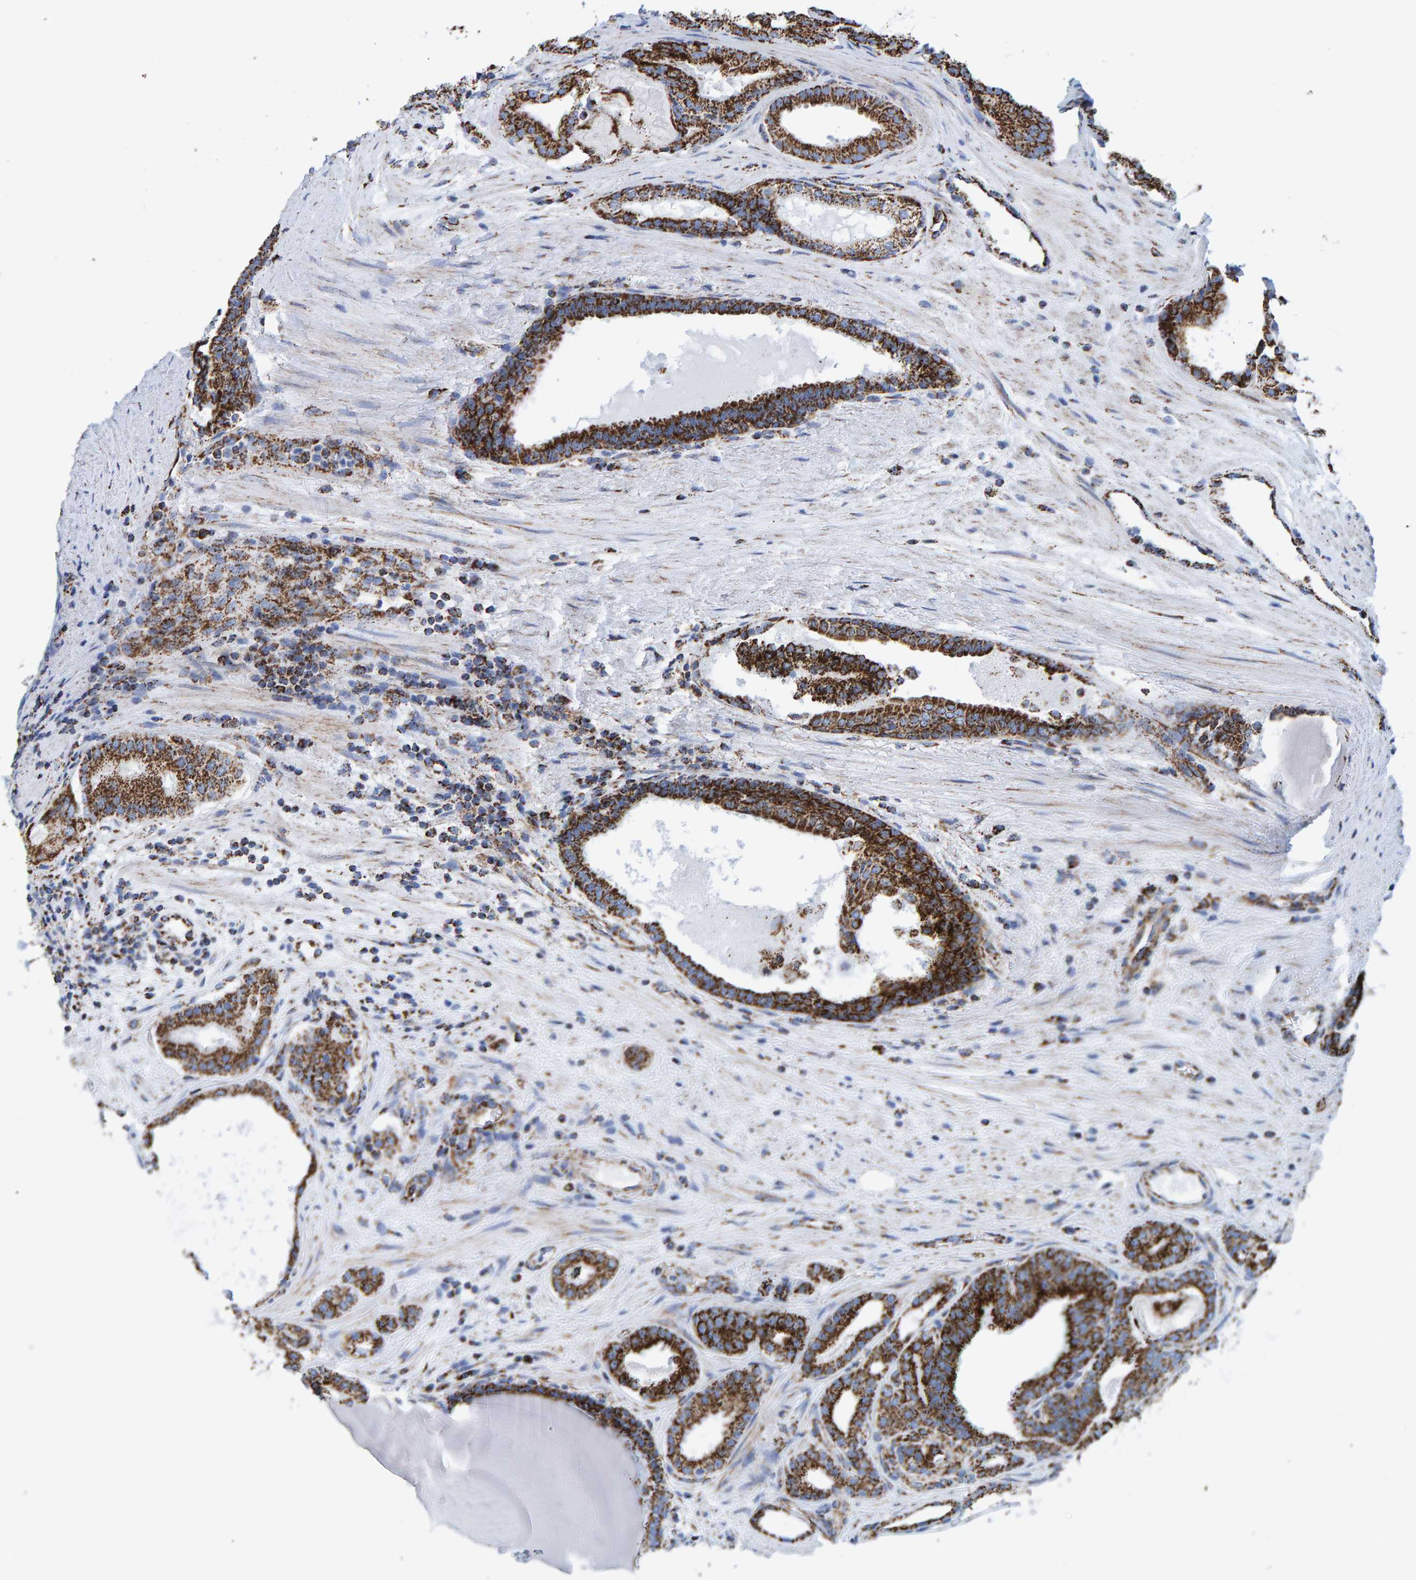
{"staining": {"intensity": "strong", "quantity": ">75%", "location": "cytoplasmic/membranous"}, "tissue": "prostate cancer", "cell_type": "Tumor cells", "image_type": "cancer", "snomed": [{"axis": "morphology", "description": "Adenocarcinoma, High grade"}, {"axis": "topography", "description": "Prostate"}], "caption": "This histopathology image shows IHC staining of high-grade adenocarcinoma (prostate), with high strong cytoplasmic/membranous expression in about >75% of tumor cells.", "gene": "ENSG00000262660", "patient": {"sex": "male", "age": 60}}